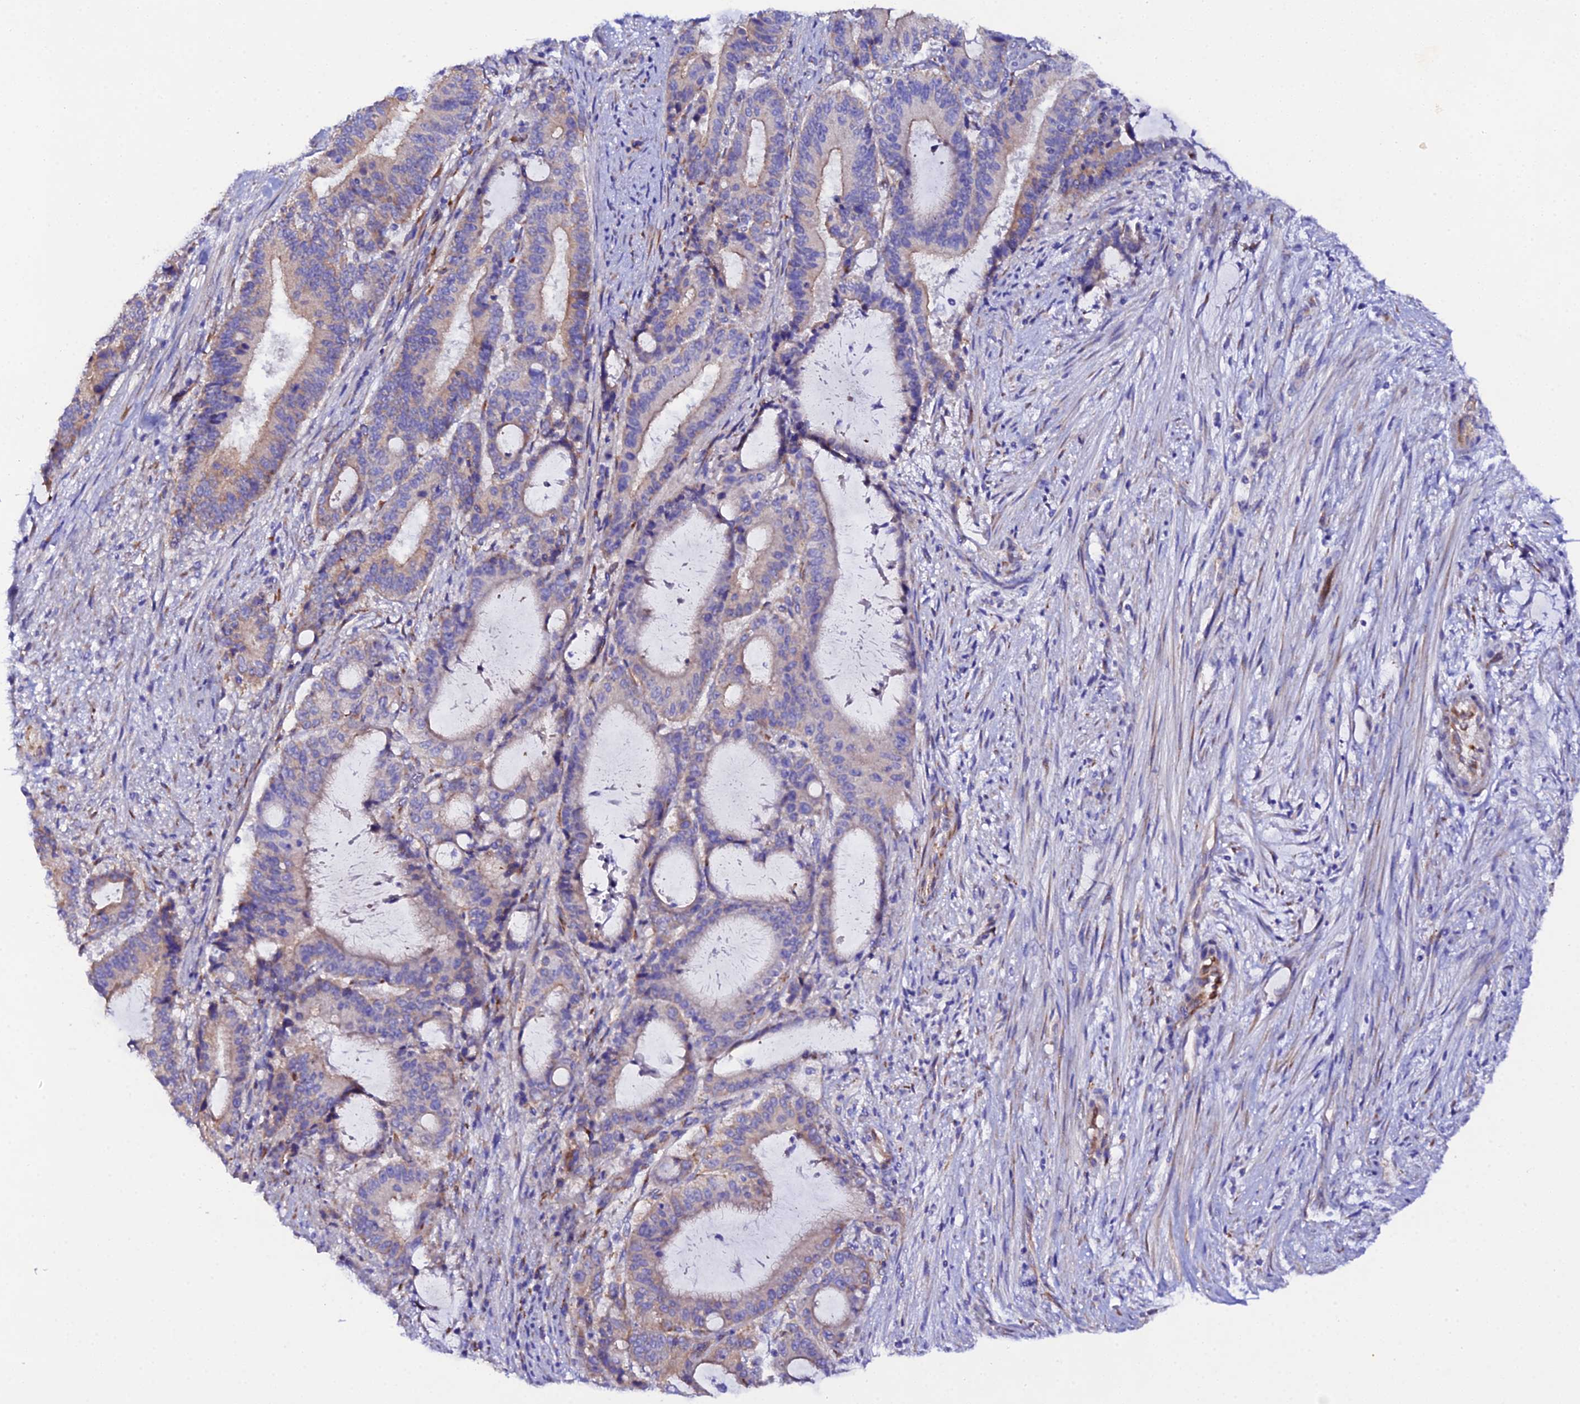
{"staining": {"intensity": "moderate", "quantity": "<25%", "location": "cytoplasmic/membranous"}, "tissue": "liver cancer", "cell_type": "Tumor cells", "image_type": "cancer", "snomed": [{"axis": "morphology", "description": "Normal tissue, NOS"}, {"axis": "morphology", "description": "Cholangiocarcinoma"}, {"axis": "topography", "description": "Liver"}, {"axis": "topography", "description": "Peripheral nerve tissue"}], "caption": "Liver cancer stained with a brown dye shows moderate cytoplasmic/membranous positive positivity in approximately <25% of tumor cells.", "gene": "CFAP45", "patient": {"sex": "female", "age": 73}}